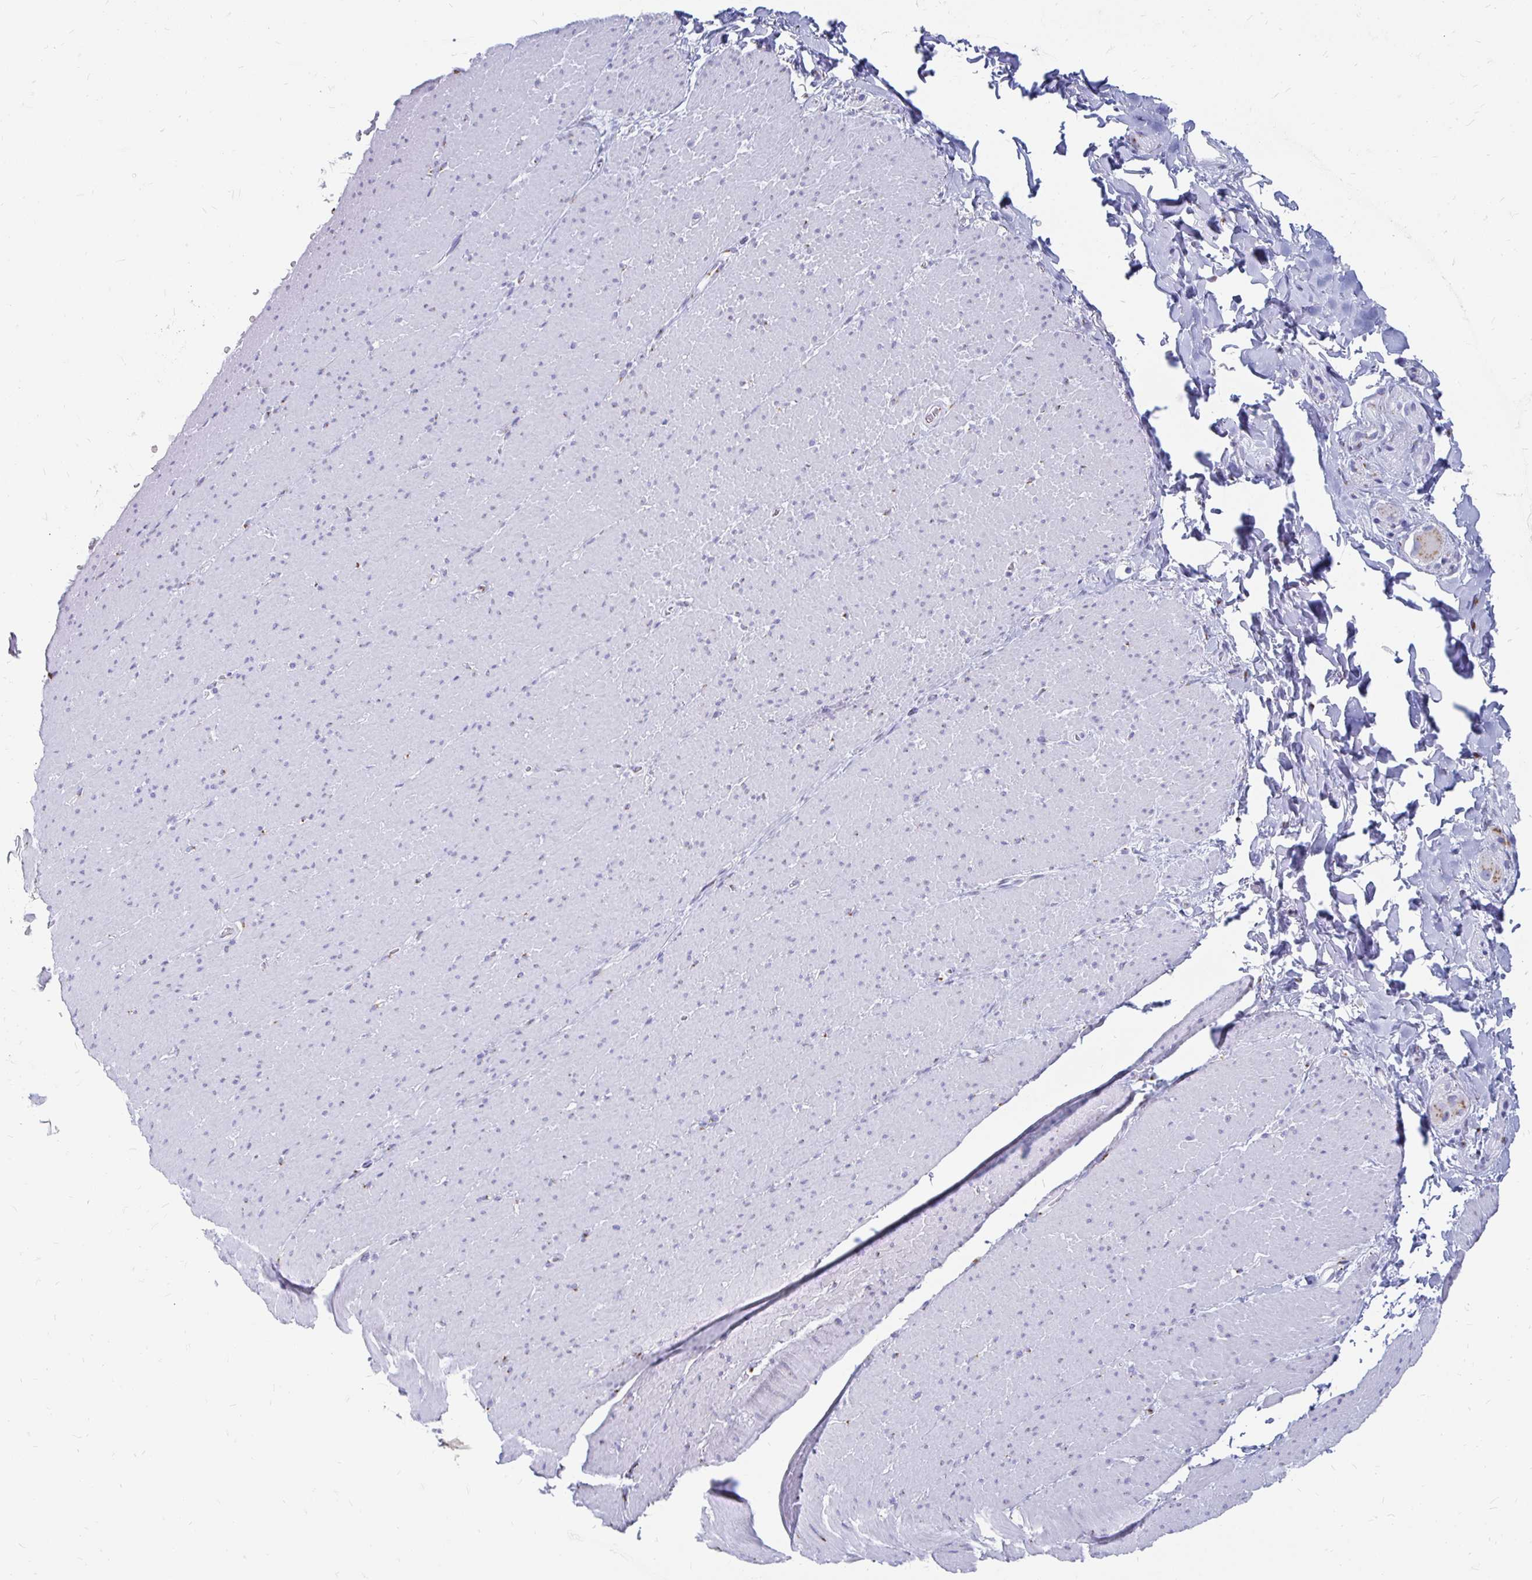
{"staining": {"intensity": "negative", "quantity": "none", "location": "none"}, "tissue": "smooth muscle", "cell_type": "Smooth muscle cells", "image_type": "normal", "snomed": [{"axis": "morphology", "description": "Normal tissue, NOS"}, {"axis": "topography", "description": "Smooth muscle"}, {"axis": "topography", "description": "Rectum"}], "caption": "DAB immunohistochemical staining of benign smooth muscle shows no significant expression in smooth muscle cells.", "gene": "PAGE4", "patient": {"sex": "male", "age": 53}}